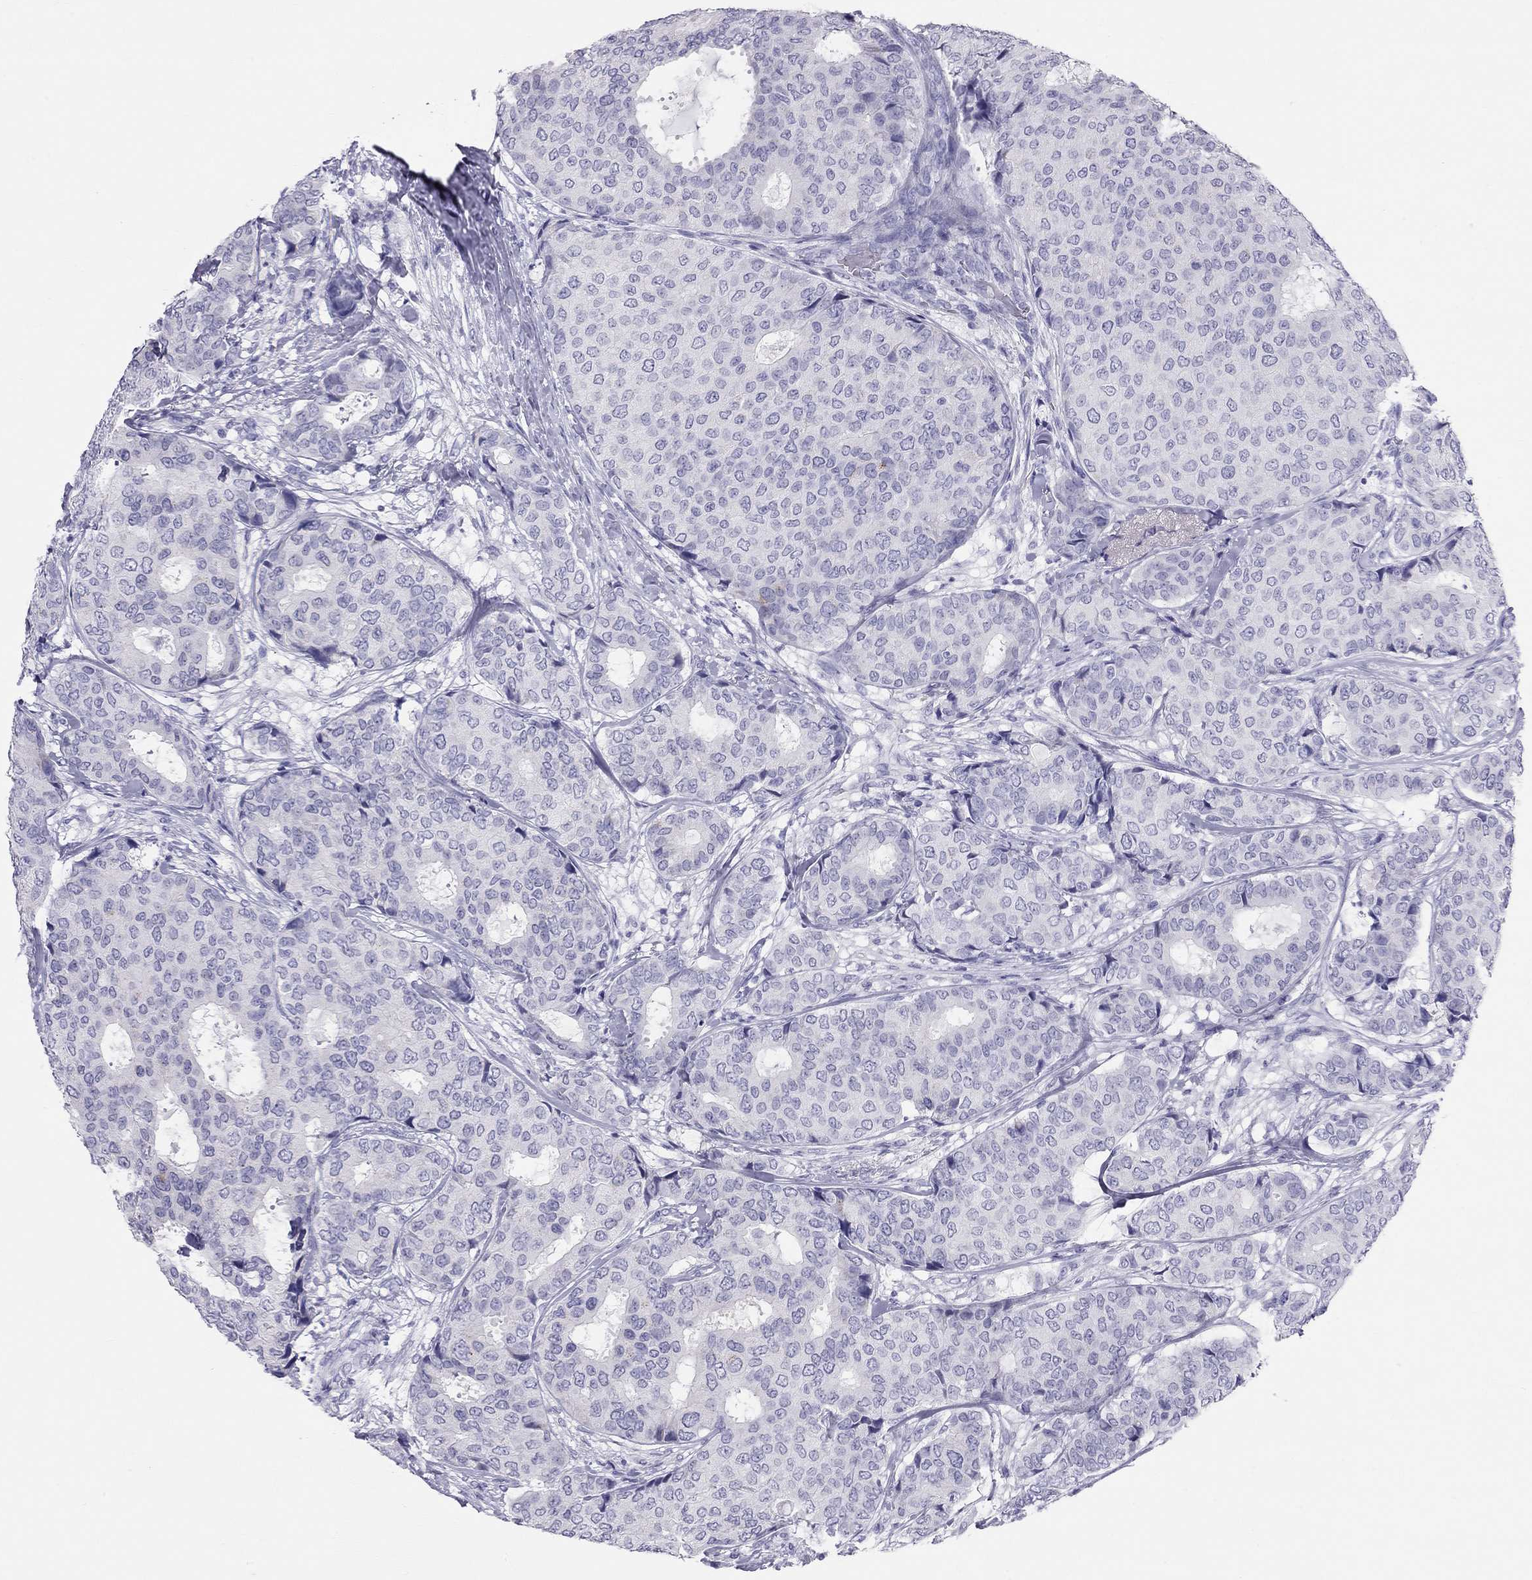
{"staining": {"intensity": "negative", "quantity": "none", "location": "none"}, "tissue": "breast cancer", "cell_type": "Tumor cells", "image_type": "cancer", "snomed": [{"axis": "morphology", "description": "Duct carcinoma"}, {"axis": "topography", "description": "Breast"}], "caption": "A histopathology image of breast cancer (invasive ductal carcinoma) stained for a protein shows no brown staining in tumor cells.", "gene": "TRPM3", "patient": {"sex": "female", "age": 75}}